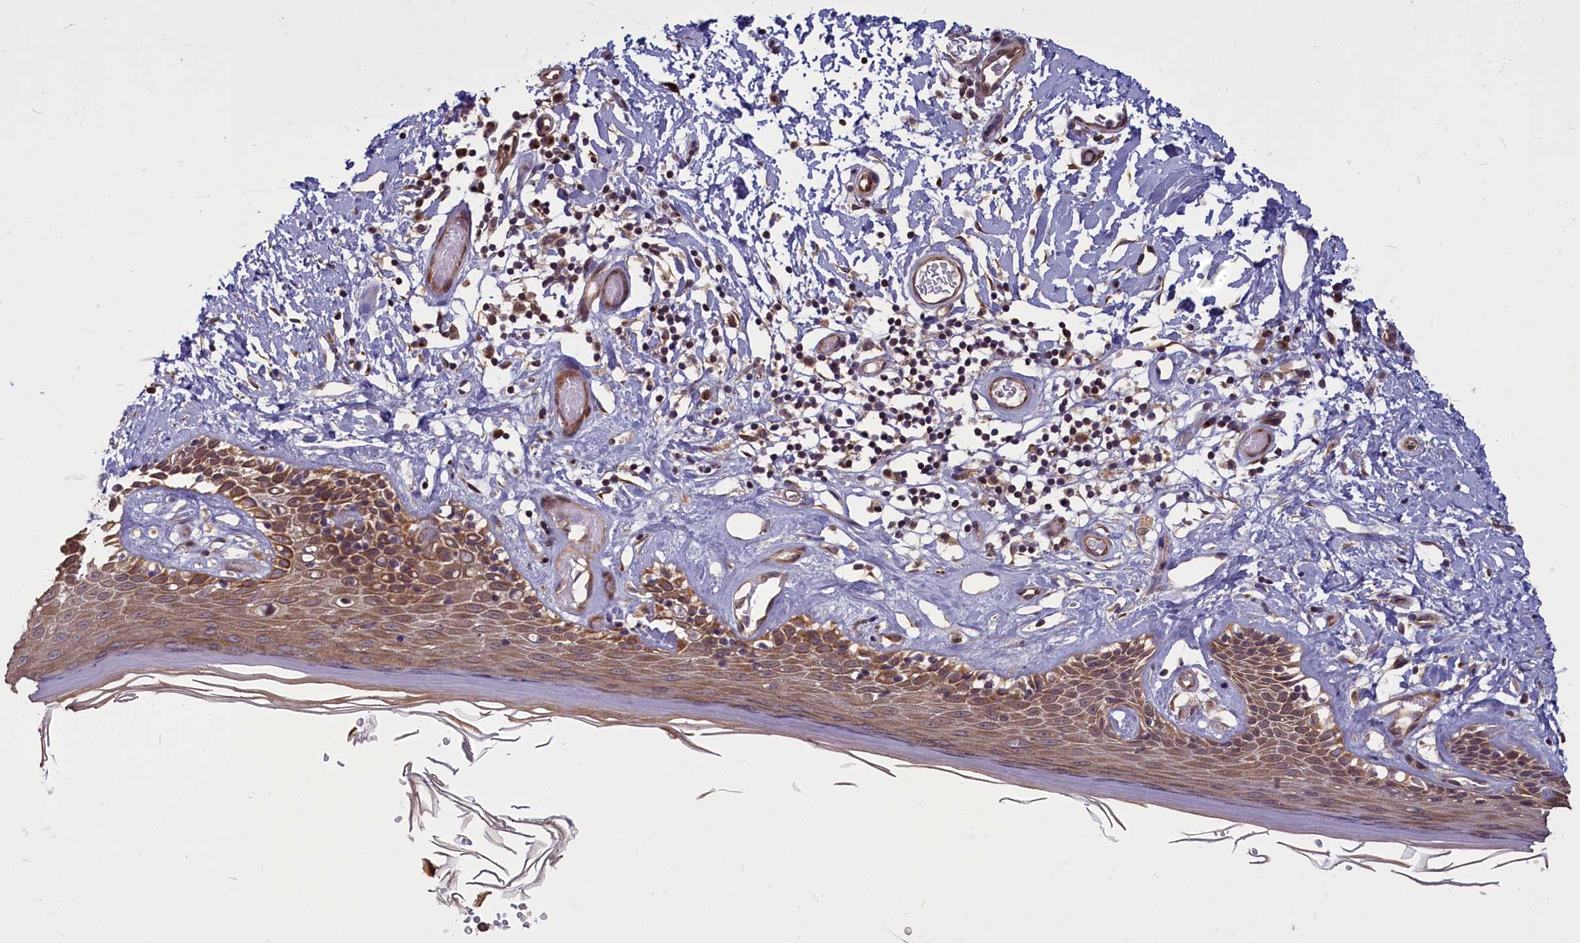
{"staining": {"intensity": "moderate", "quantity": "25%-75%", "location": "cytoplasmic/membranous,nuclear"}, "tissue": "skin", "cell_type": "Epidermal cells", "image_type": "normal", "snomed": [{"axis": "morphology", "description": "Normal tissue, NOS"}, {"axis": "topography", "description": "Adipose tissue"}, {"axis": "topography", "description": "Vascular tissue"}, {"axis": "topography", "description": "Vulva"}, {"axis": "topography", "description": "Peripheral nerve tissue"}], "caption": "Unremarkable skin was stained to show a protein in brown. There is medium levels of moderate cytoplasmic/membranous,nuclear staining in about 25%-75% of epidermal cells.", "gene": "ENSG00000274944", "patient": {"sex": "female", "age": 86}}